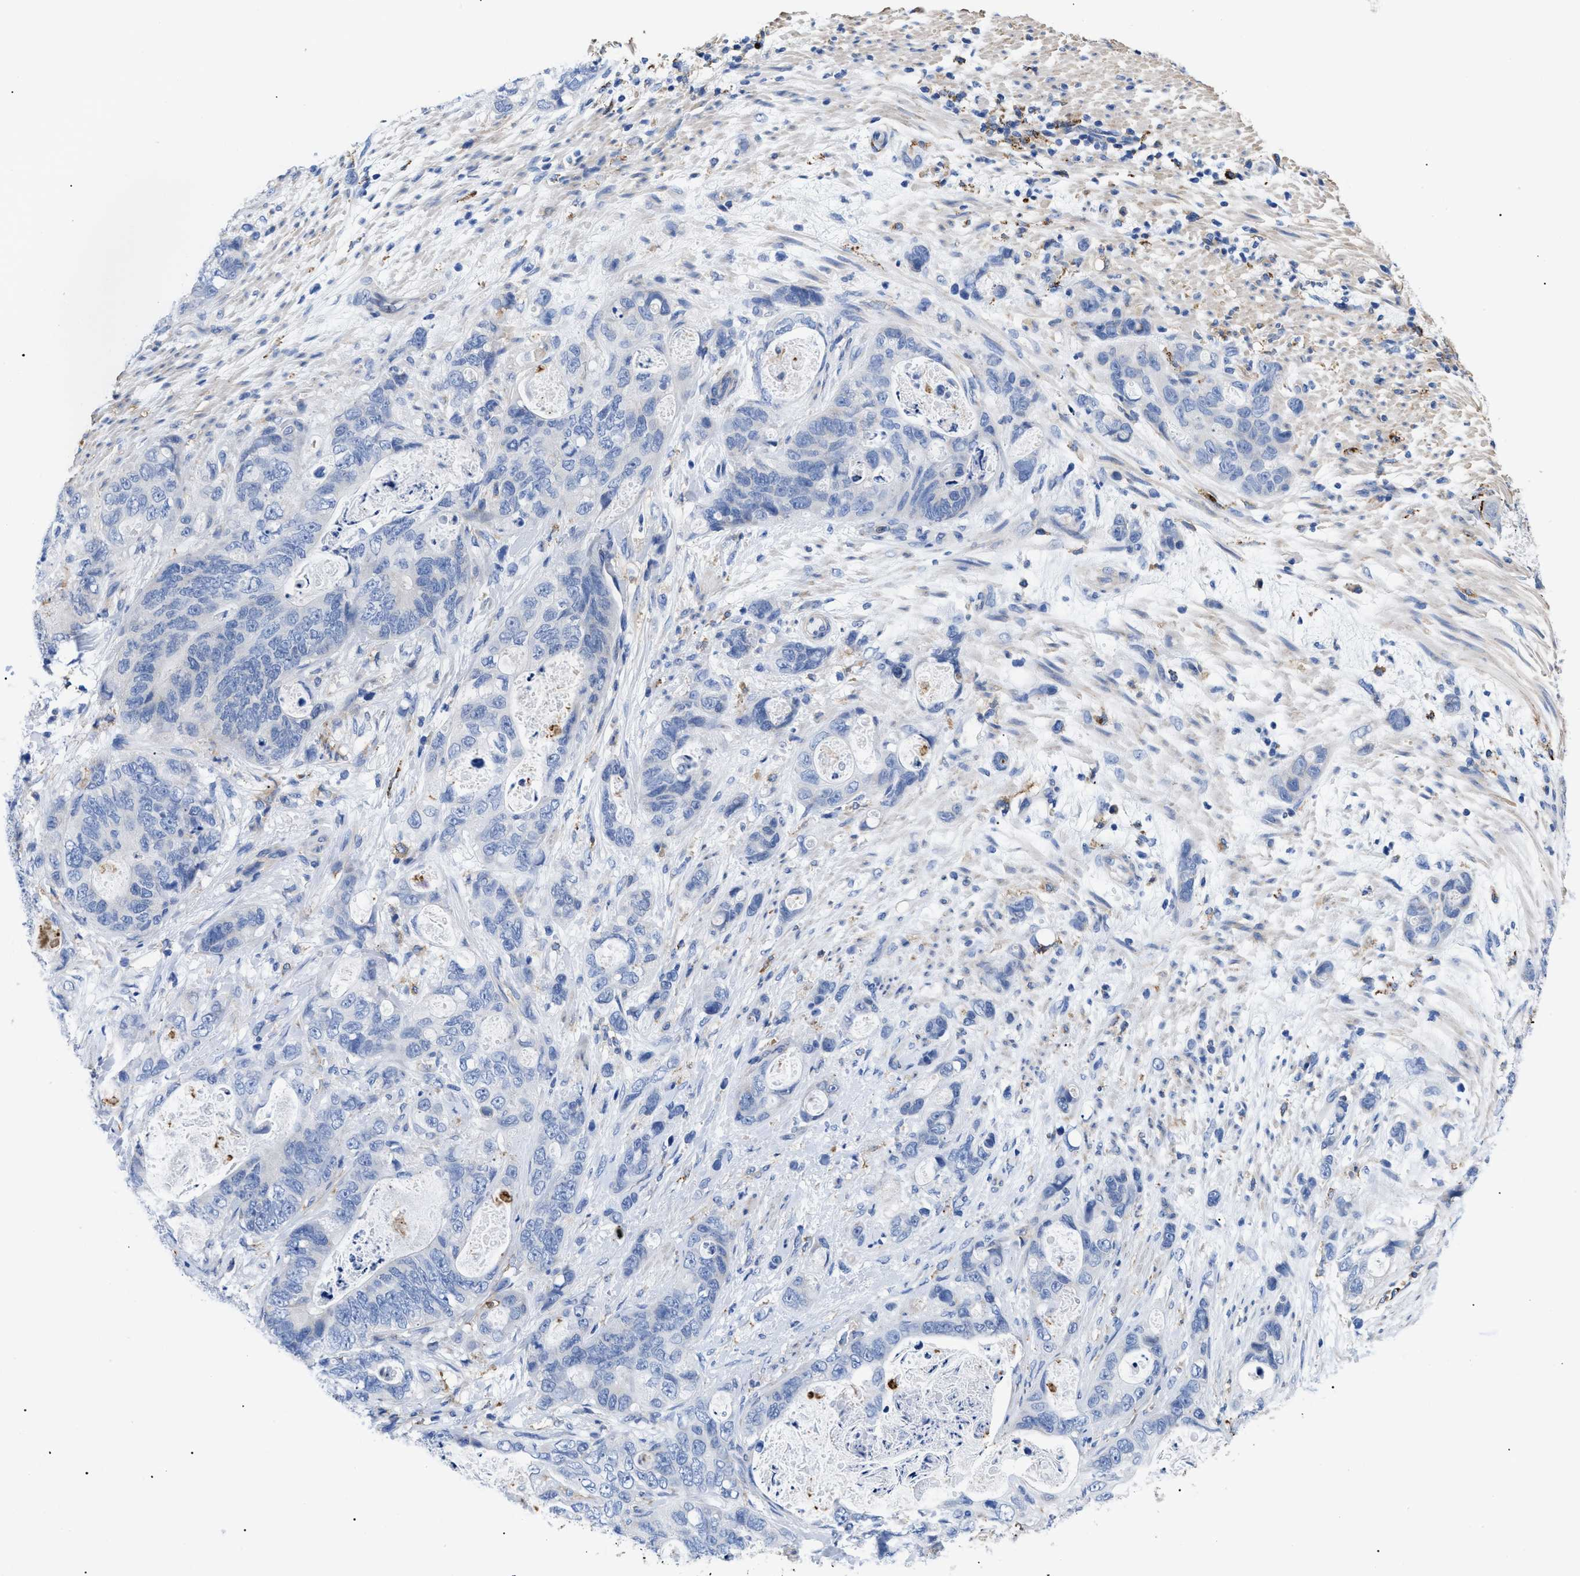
{"staining": {"intensity": "negative", "quantity": "none", "location": "none"}, "tissue": "stomach cancer", "cell_type": "Tumor cells", "image_type": "cancer", "snomed": [{"axis": "morphology", "description": "Normal tissue, NOS"}, {"axis": "morphology", "description": "Adenocarcinoma, NOS"}, {"axis": "topography", "description": "Stomach"}], "caption": "Protein analysis of stomach cancer (adenocarcinoma) demonstrates no significant expression in tumor cells.", "gene": "HLA-DPA1", "patient": {"sex": "female", "age": 89}}